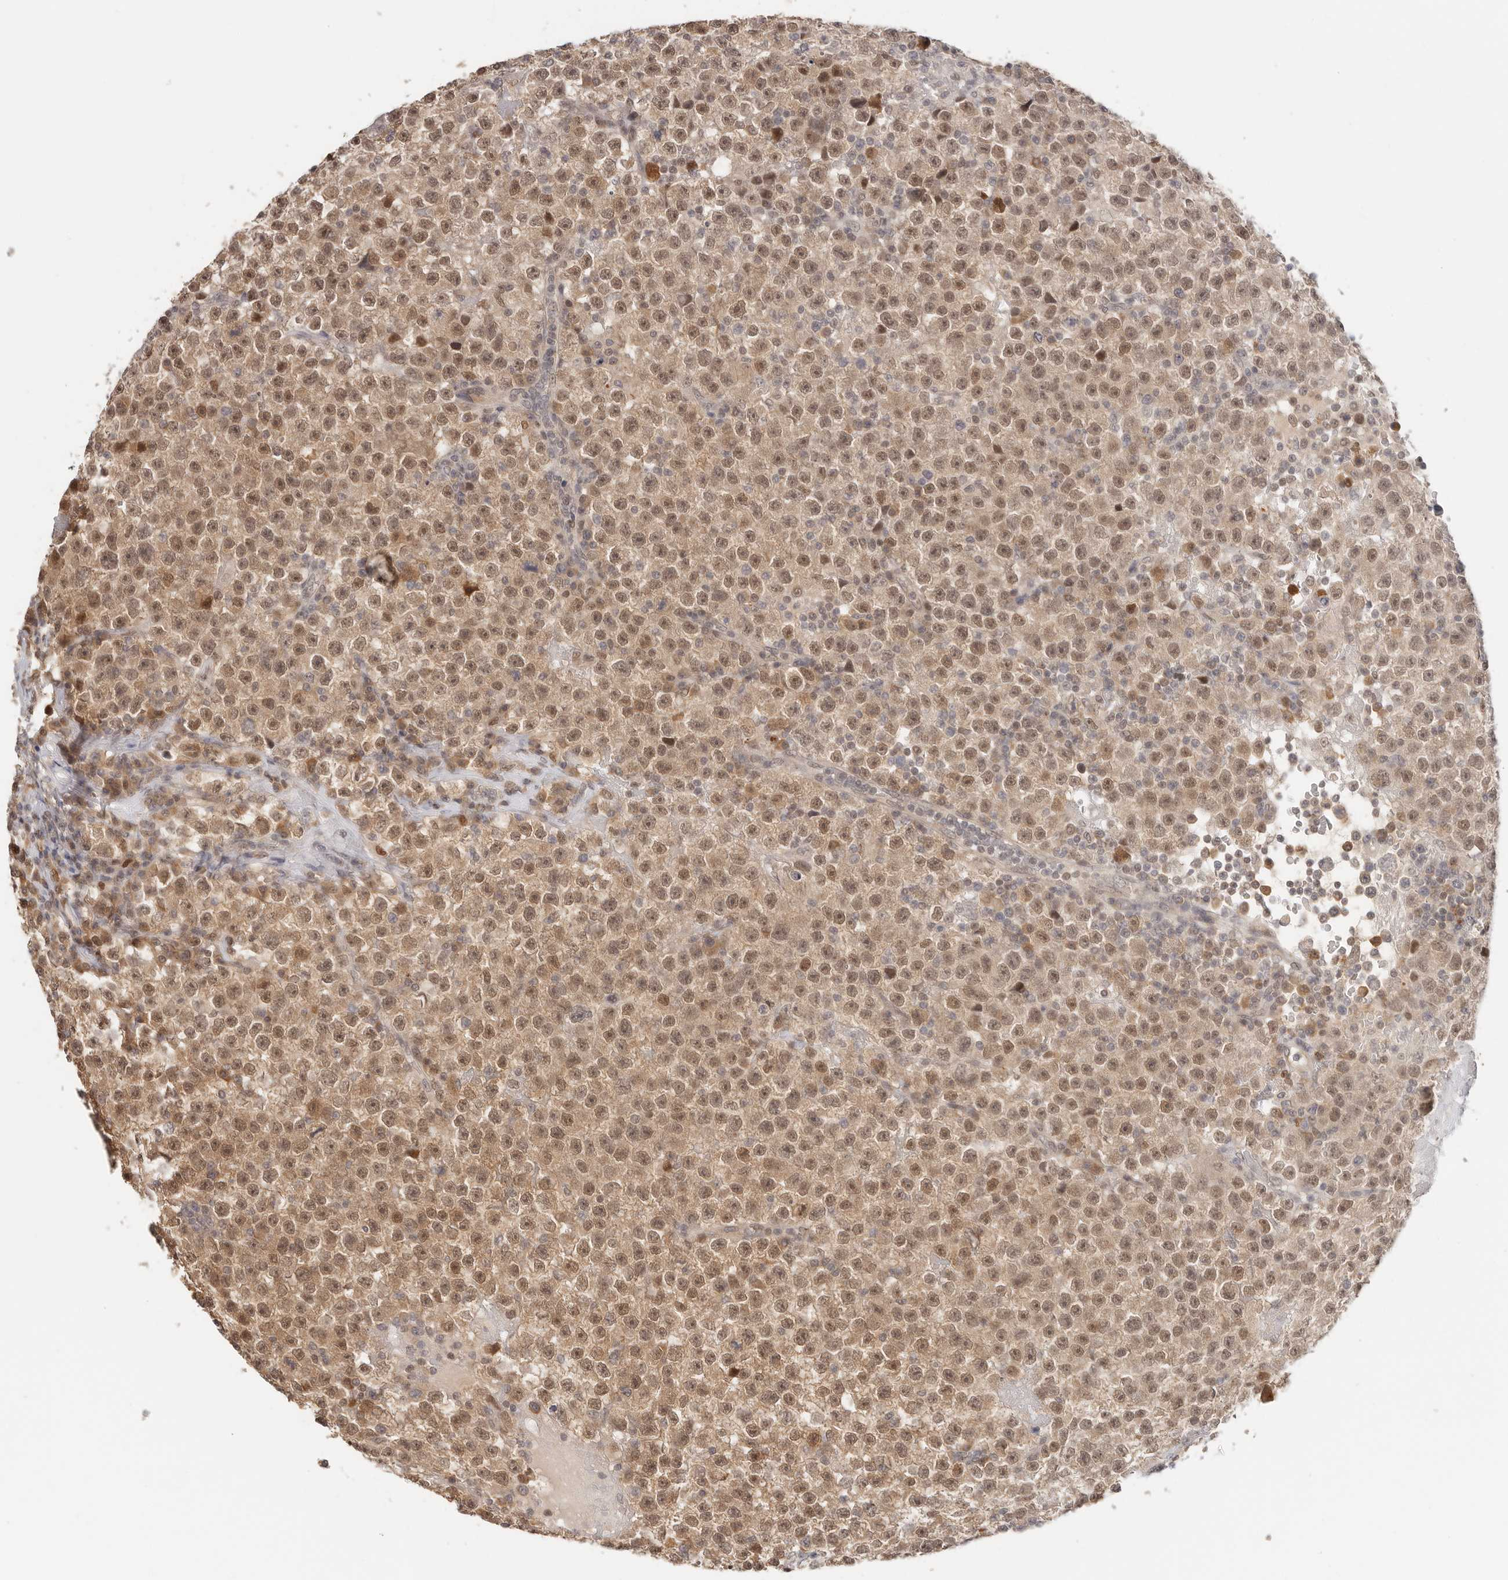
{"staining": {"intensity": "moderate", "quantity": ">75%", "location": "cytoplasmic/membranous,nuclear"}, "tissue": "testis cancer", "cell_type": "Tumor cells", "image_type": "cancer", "snomed": [{"axis": "morphology", "description": "Seminoma, NOS"}, {"axis": "topography", "description": "Testis"}], "caption": "Human testis cancer stained with a protein marker shows moderate staining in tumor cells.", "gene": "LARP7", "patient": {"sex": "male", "age": 22}}